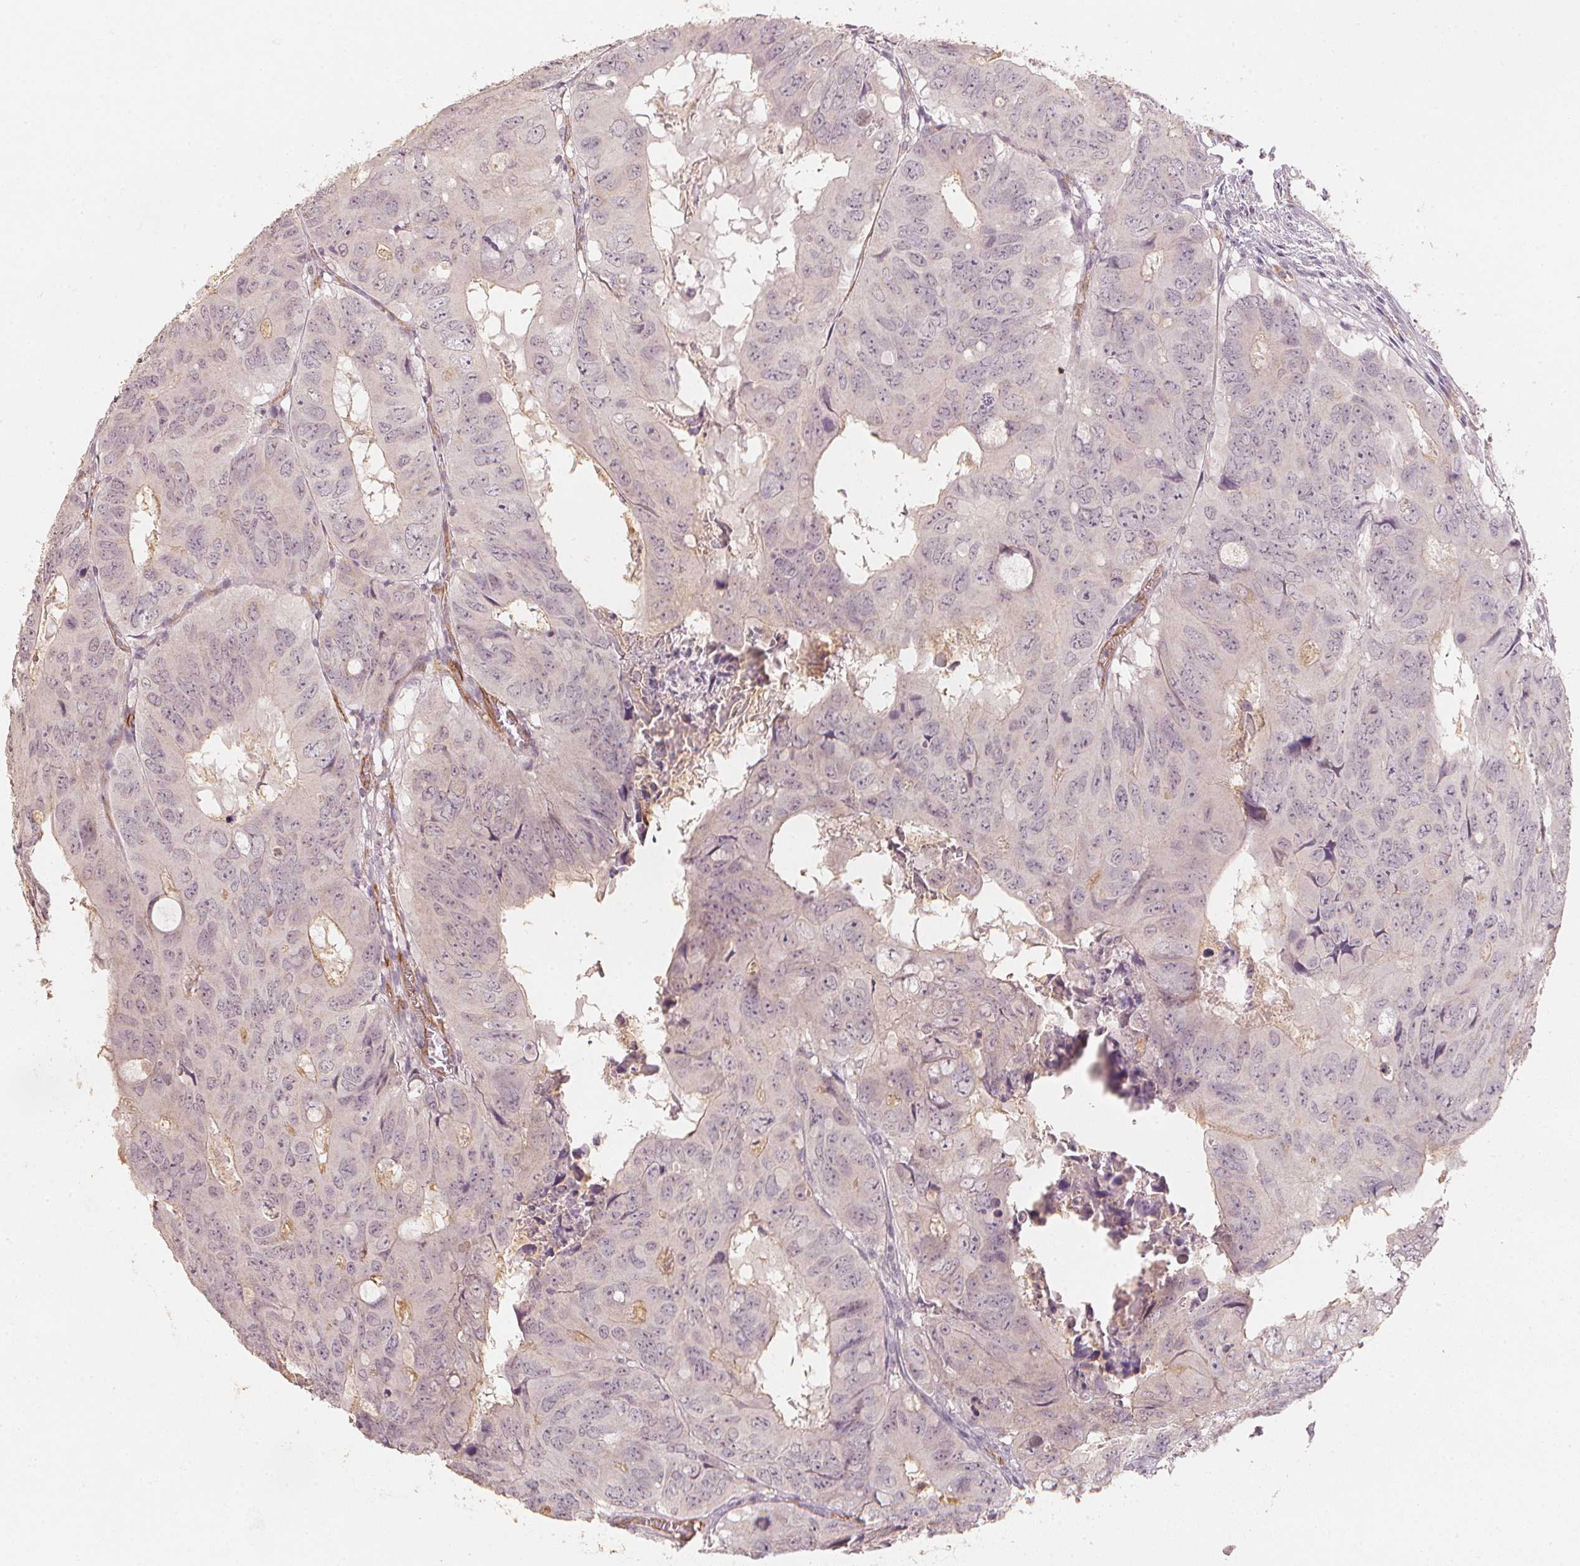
{"staining": {"intensity": "weak", "quantity": "<25%", "location": "cytoplasmic/membranous"}, "tissue": "colorectal cancer", "cell_type": "Tumor cells", "image_type": "cancer", "snomed": [{"axis": "morphology", "description": "Adenocarcinoma, NOS"}, {"axis": "topography", "description": "Colon"}], "caption": "Immunohistochemistry of colorectal cancer demonstrates no staining in tumor cells. (Stains: DAB IHC with hematoxylin counter stain, Microscopy: brightfield microscopy at high magnification).", "gene": "CIB1", "patient": {"sex": "male", "age": 79}}